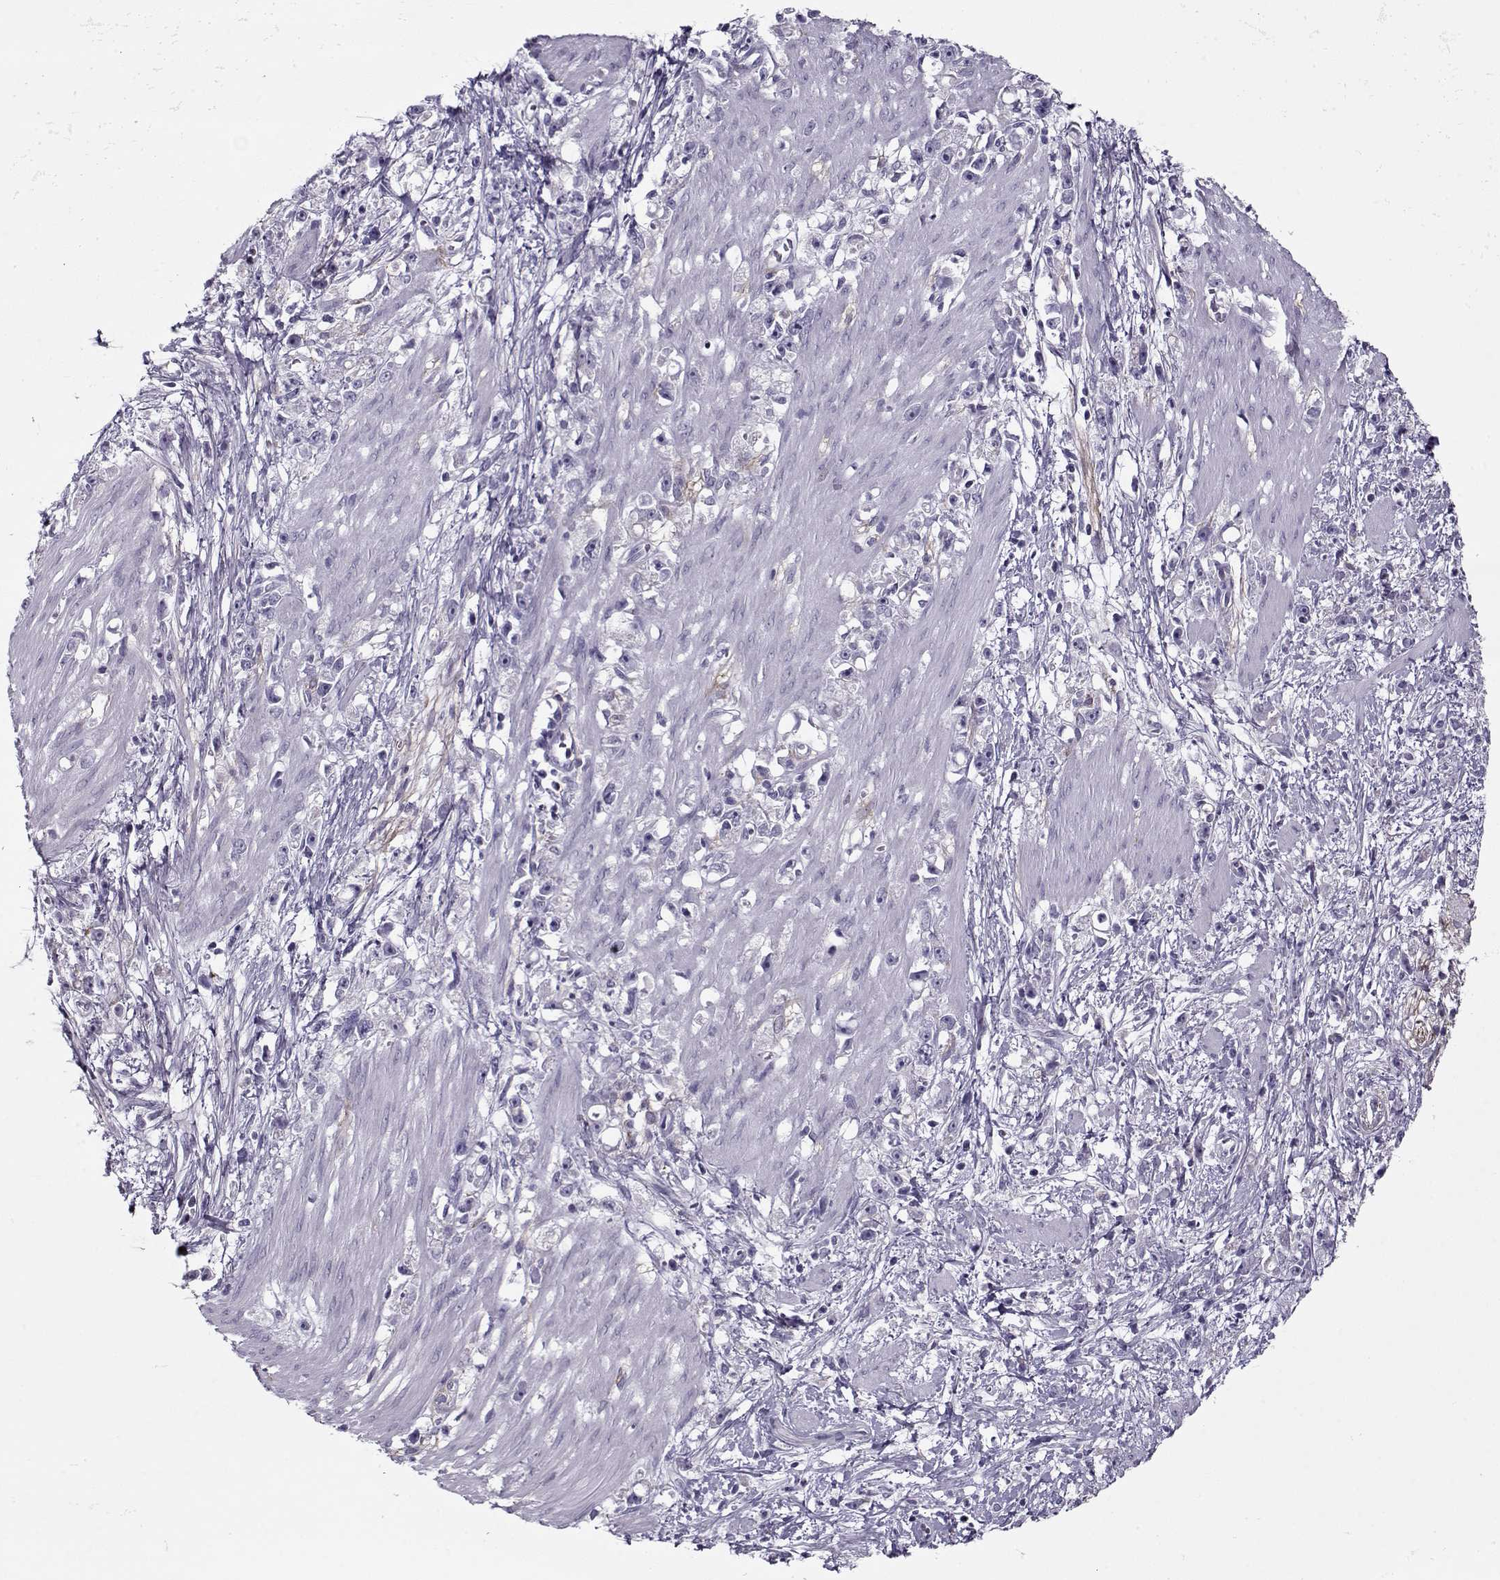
{"staining": {"intensity": "negative", "quantity": "none", "location": "none"}, "tissue": "stomach cancer", "cell_type": "Tumor cells", "image_type": "cancer", "snomed": [{"axis": "morphology", "description": "Adenocarcinoma, NOS"}, {"axis": "topography", "description": "Stomach"}], "caption": "DAB (3,3'-diaminobenzidine) immunohistochemical staining of human adenocarcinoma (stomach) exhibits no significant expression in tumor cells.", "gene": "PP2D1", "patient": {"sex": "female", "age": 59}}